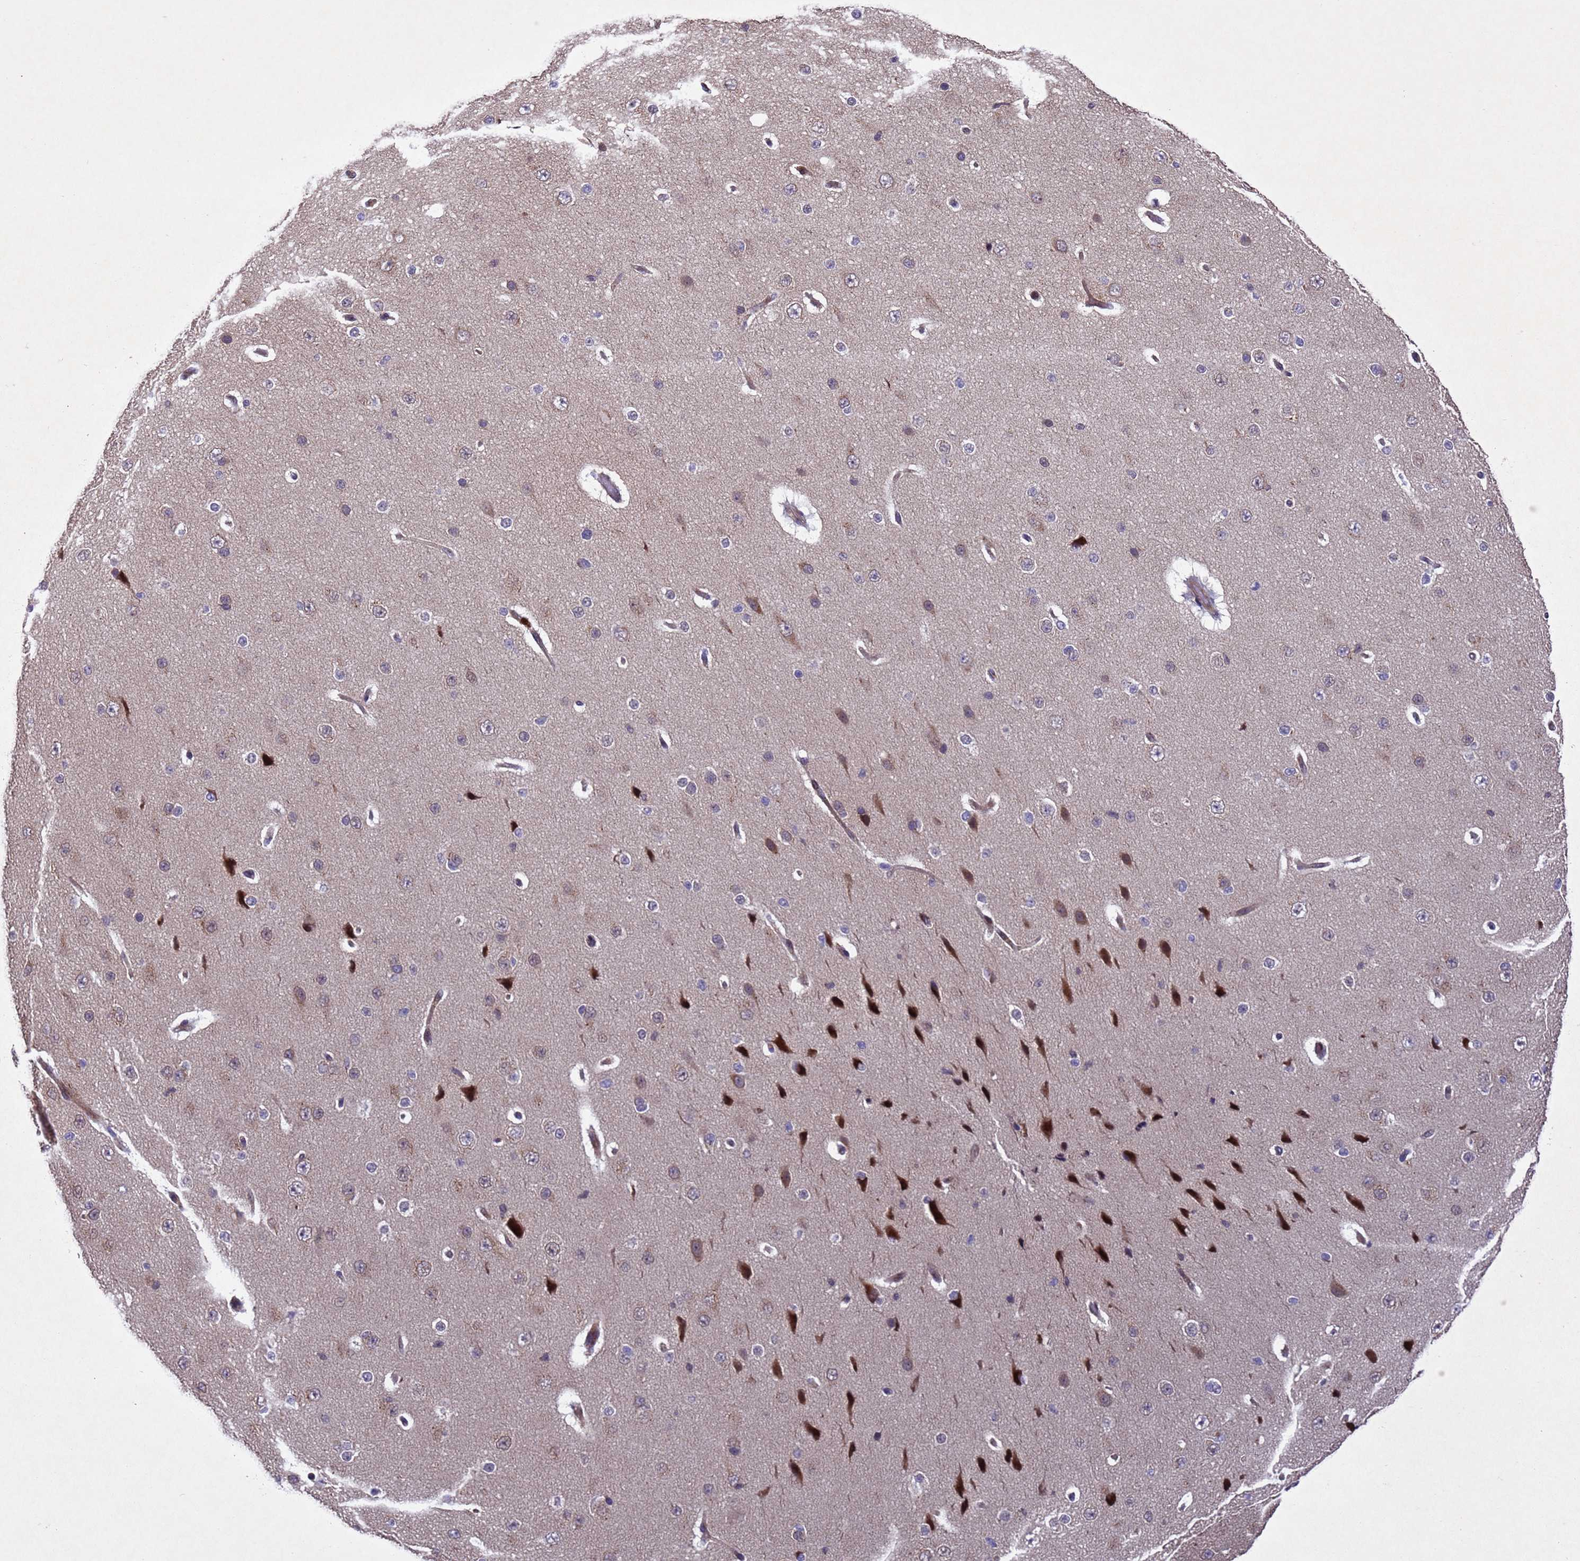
{"staining": {"intensity": "moderate", "quantity": "25%-75%", "location": "cytoplasmic/membranous,nuclear"}, "tissue": "cerebral cortex", "cell_type": "Endothelial cells", "image_type": "normal", "snomed": [{"axis": "morphology", "description": "Normal tissue, NOS"}, {"axis": "morphology", "description": "Developmental malformation"}, {"axis": "topography", "description": "Cerebral cortex"}], "caption": "A brown stain highlights moderate cytoplasmic/membranous,nuclear positivity of a protein in endothelial cells of unremarkable human cerebral cortex. (IHC, brightfield microscopy, high magnification).", "gene": "TBK1", "patient": {"sex": "female", "age": 30}}